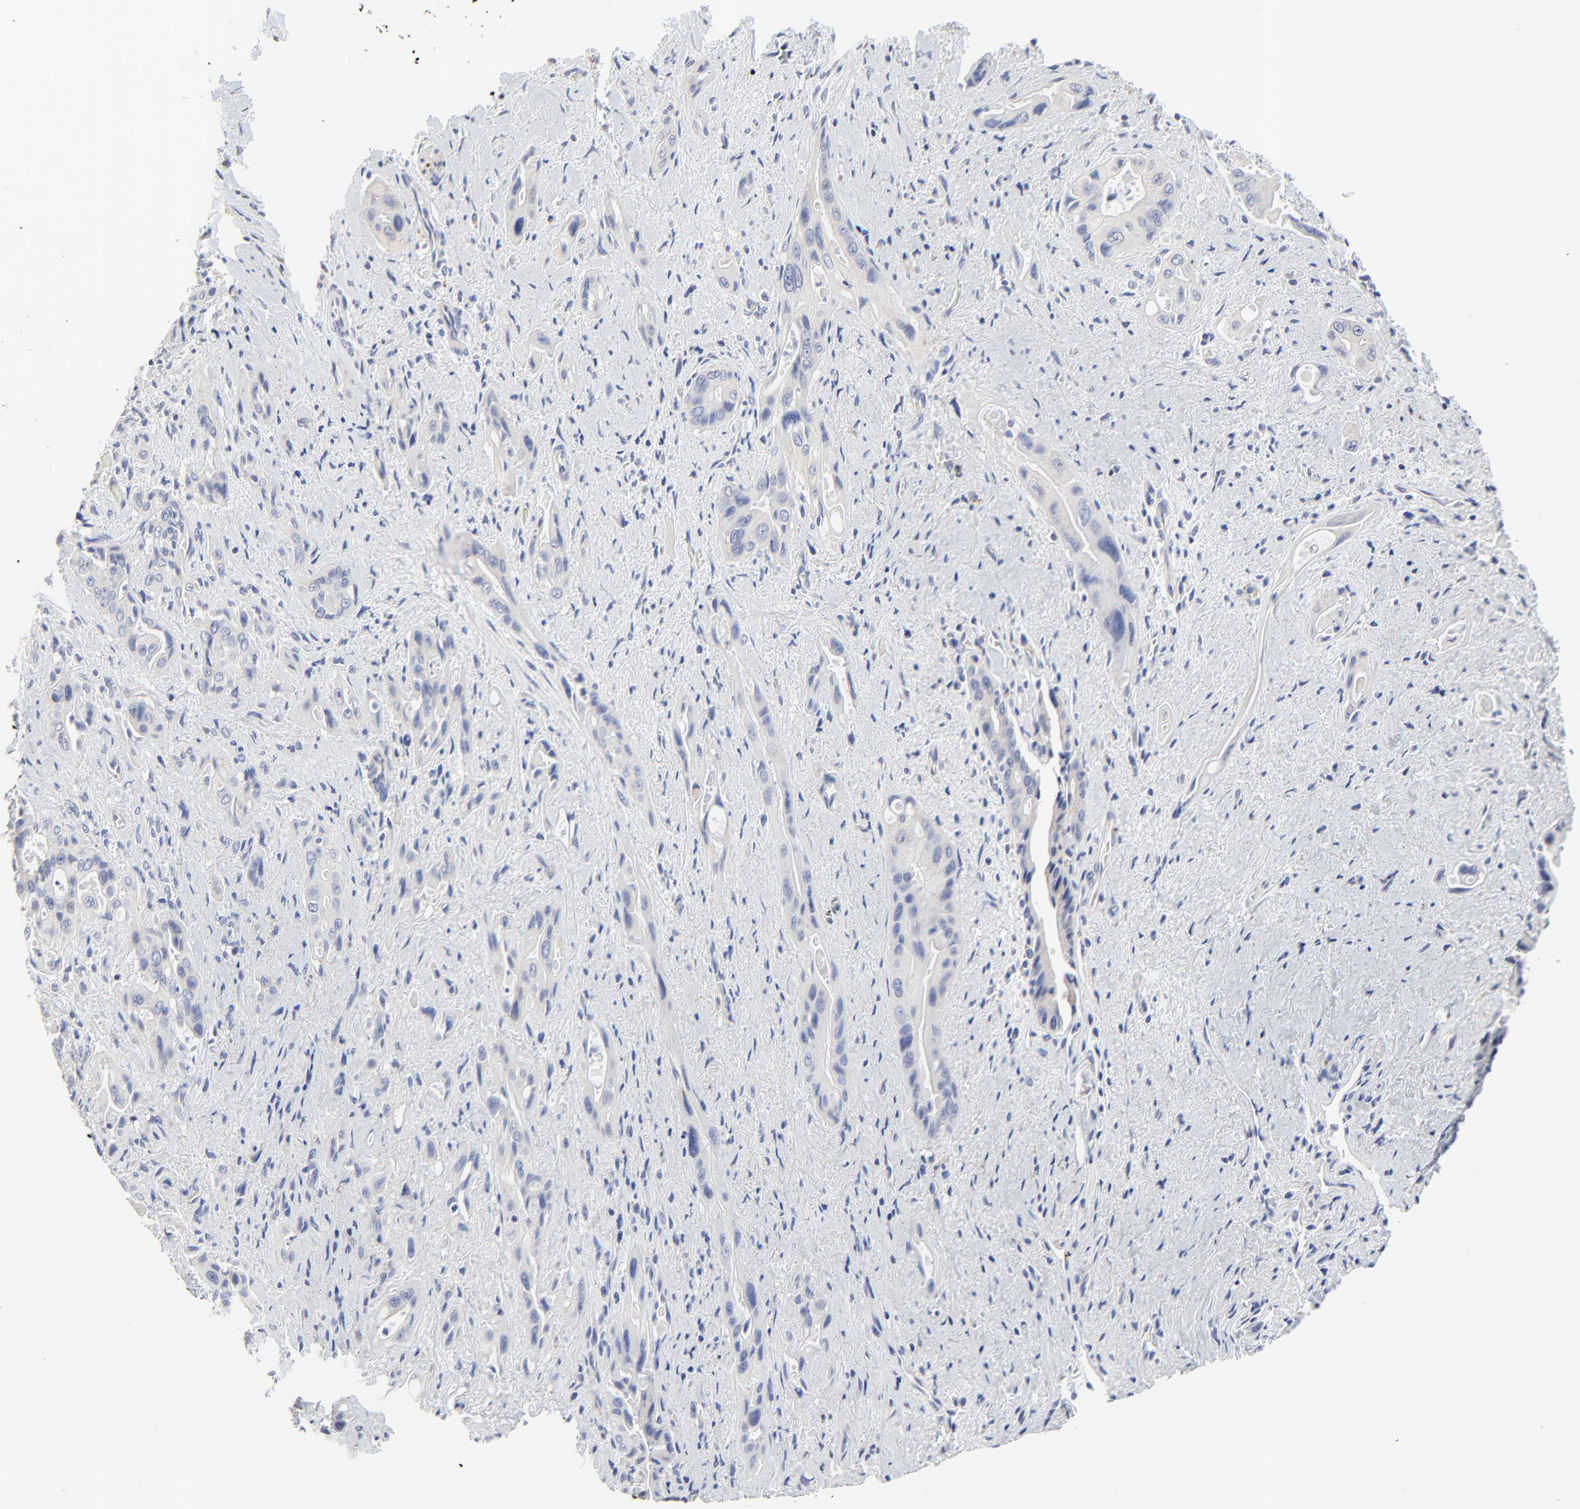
{"staining": {"intensity": "negative", "quantity": "none", "location": "none"}, "tissue": "pancreatic cancer", "cell_type": "Tumor cells", "image_type": "cancer", "snomed": [{"axis": "morphology", "description": "Adenocarcinoma, NOS"}, {"axis": "topography", "description": "Pancreas"}], "caption": "The histopathology image demonstrates no staining of tumor cells in pancreatic cancer (adenocarcinoma).", "gene": "DHRSX", "patient": {"sex": "male", "age": 77}}